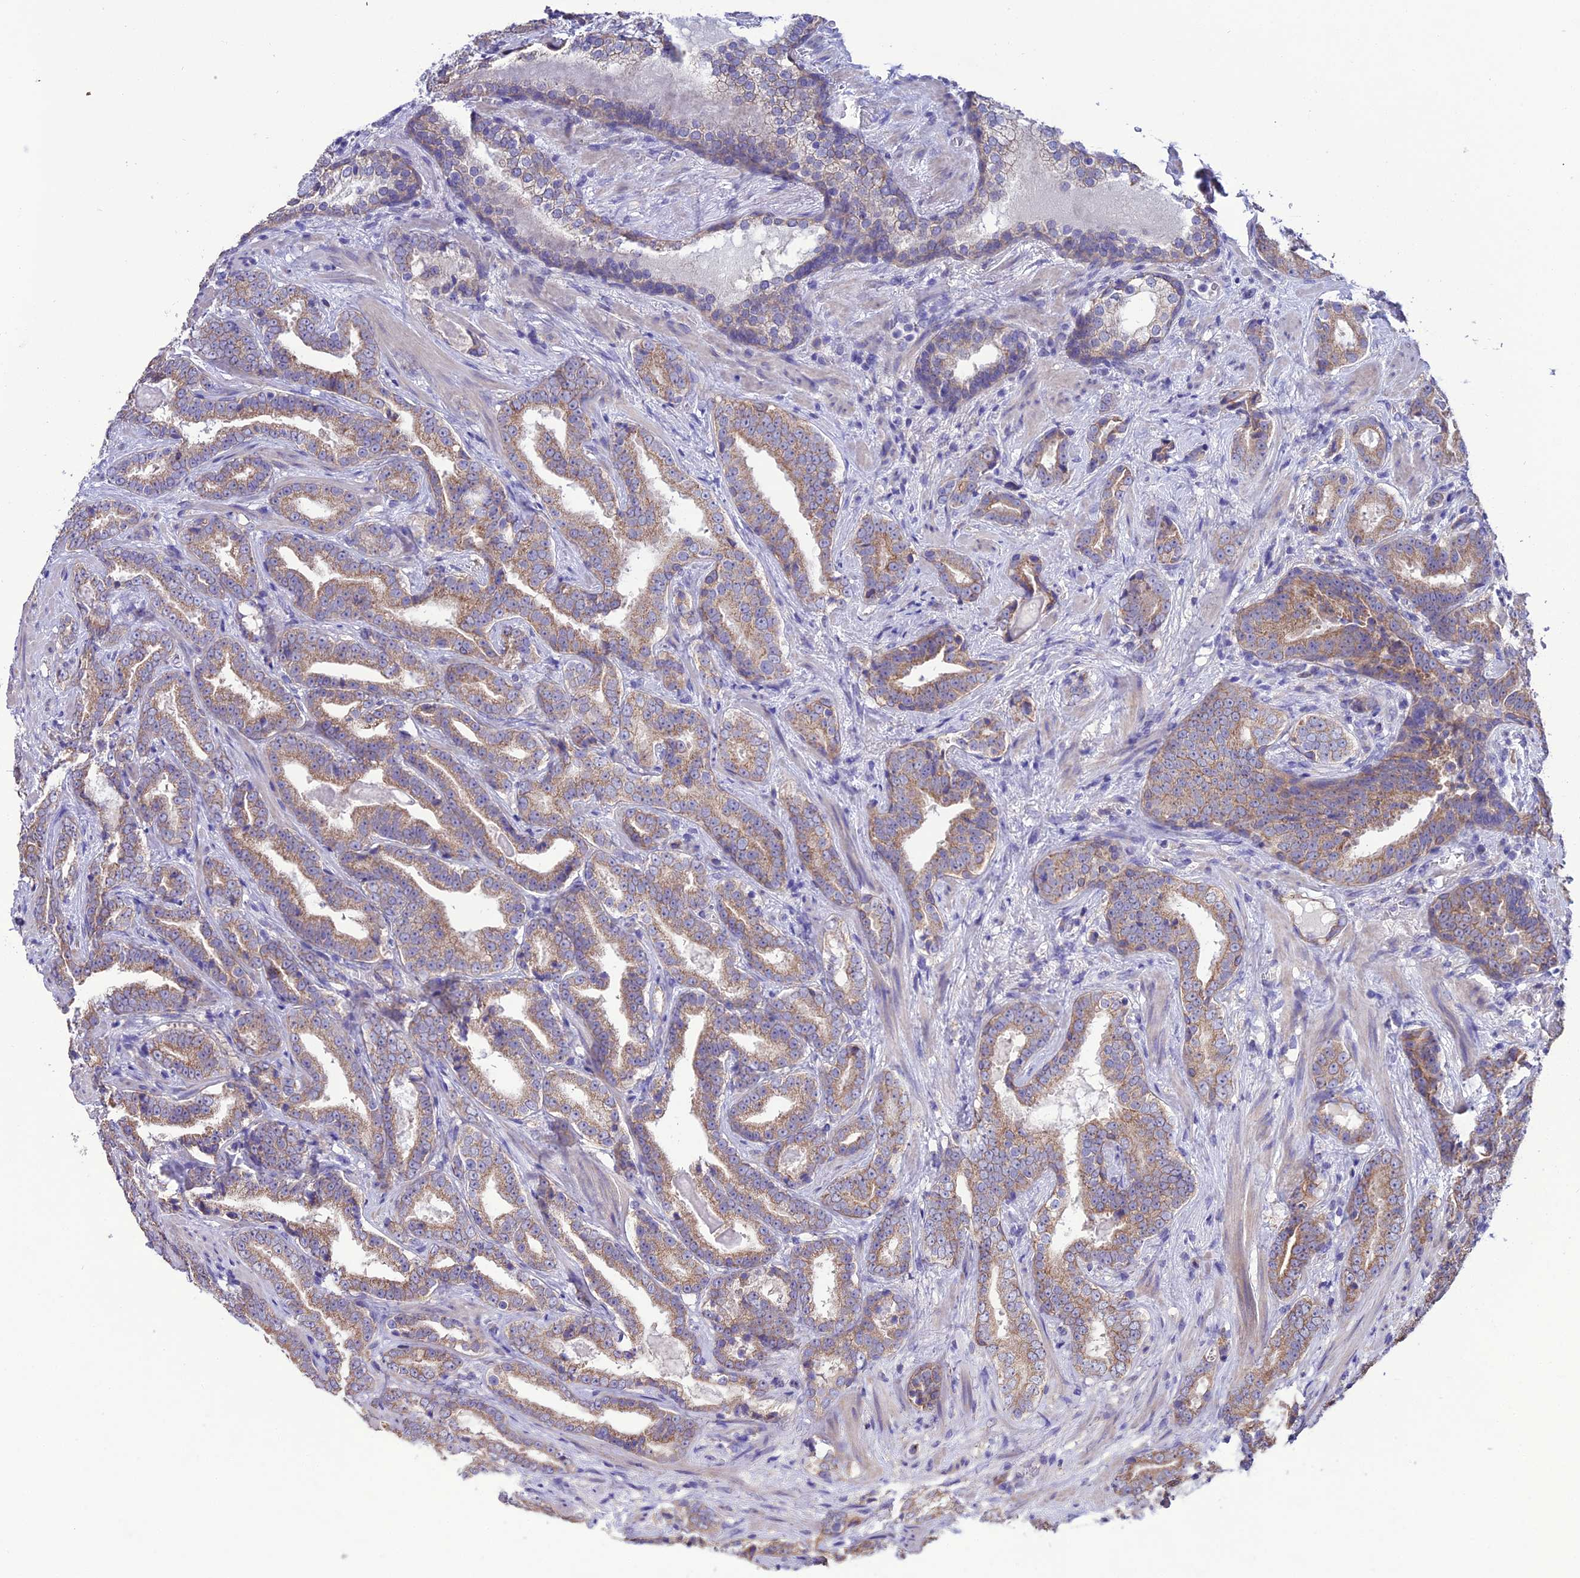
{"staining": {"intensity": "moderate", "quantity": ">75%", "location": "cytoplasmic/membranous"}, "tissue": "prostate cancer", "cell_type": "Tumor cells", "image_type": "cancer", "snomed": [{"axis": "morphology", "description": "Adenocarcinoma, Low grade"}, {"axis": "topography", "description": "Prostate"}], "caption": "Moderate cytoplasmic/membranous expression for a protein is present in about >75% of tumor cells of prostate cancer using IHC.", "gene": "HOGA1", "patient": {"sex": "male", "age": 58}}